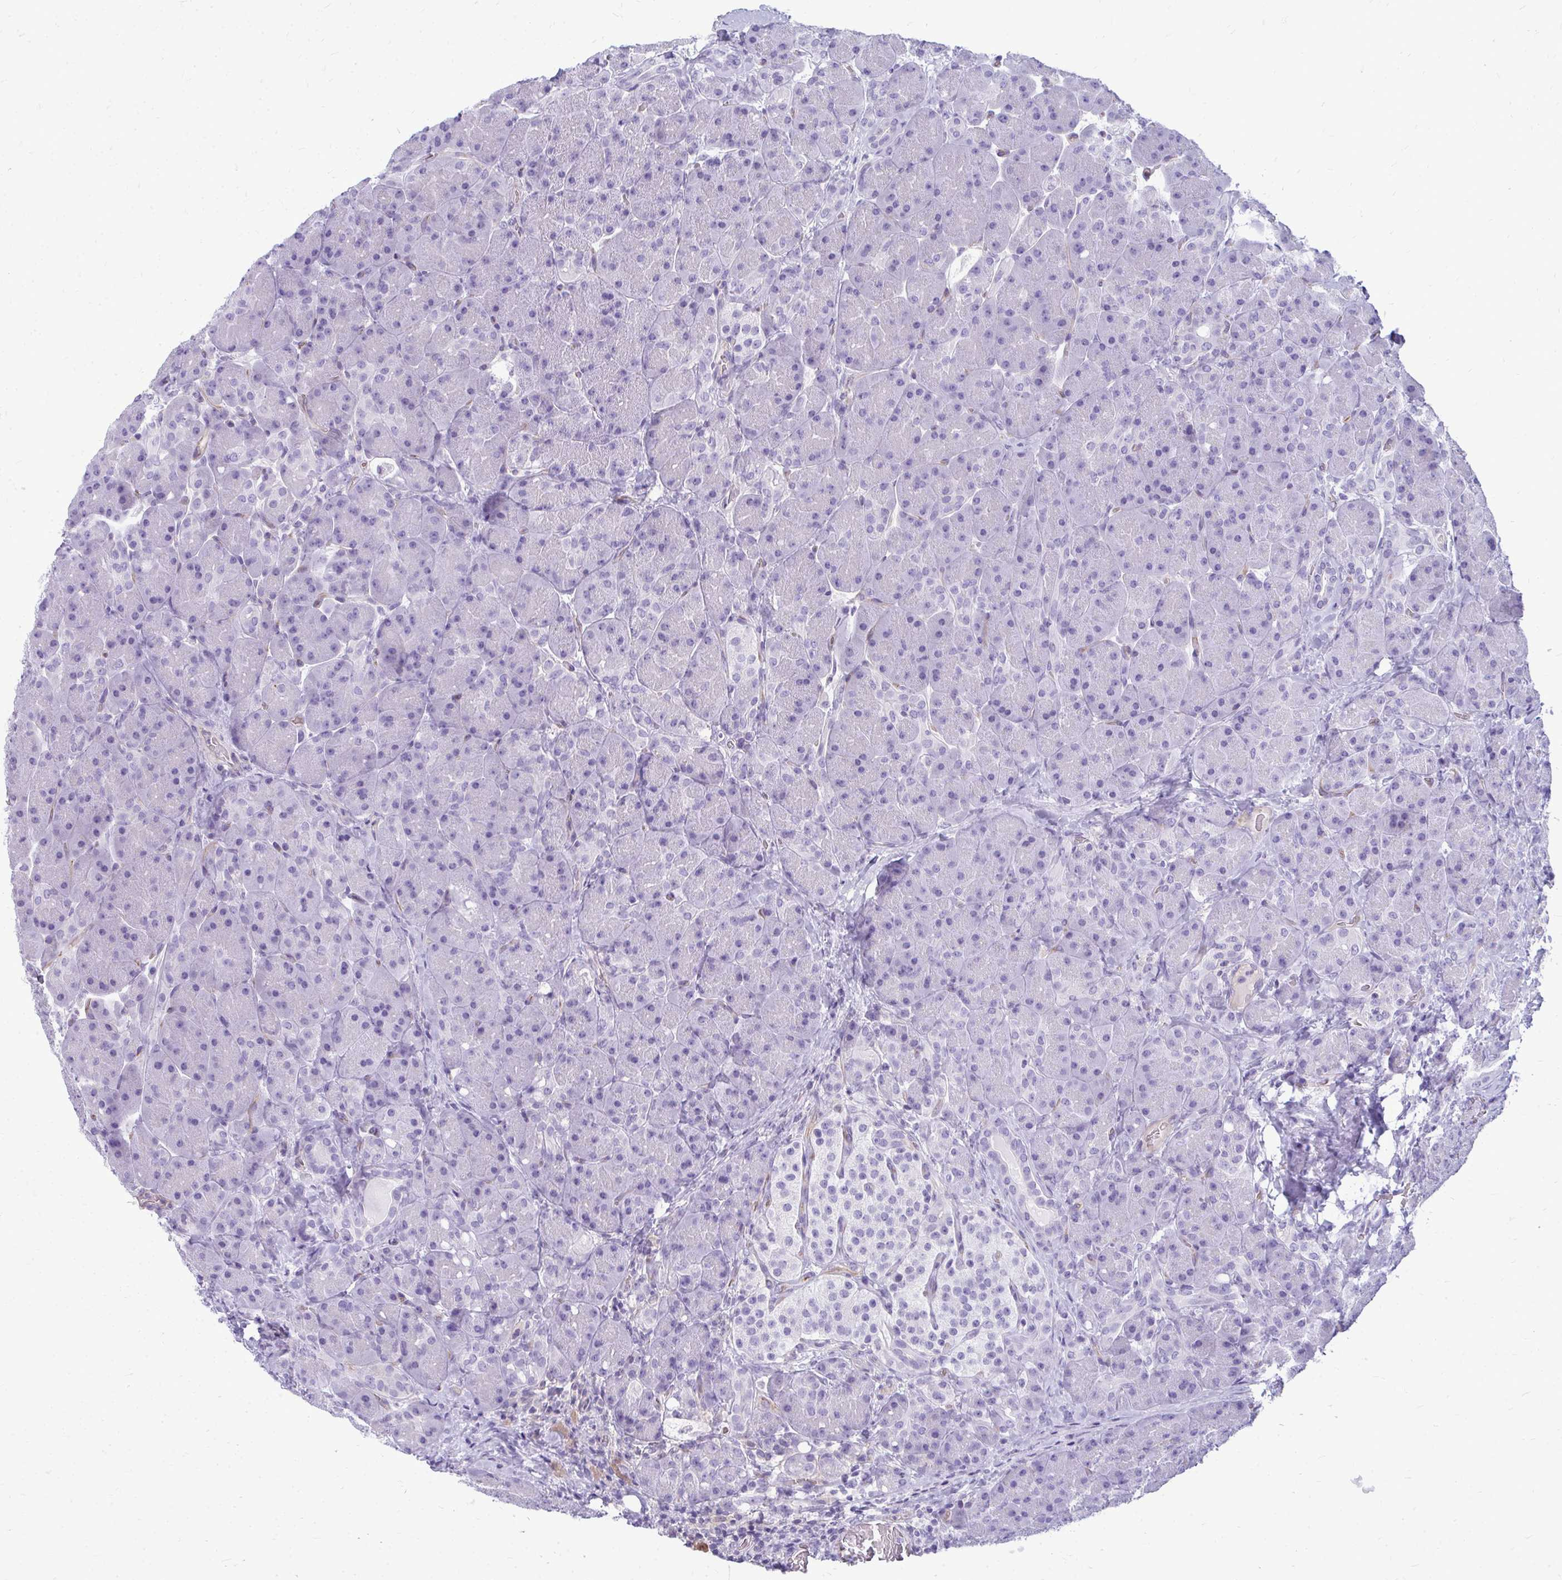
{"staining": {"intensity": "negative", "quantity": "none", "location": "none"}, "tissue": "pancreas", "cell_type": "Exocrine glandular cells", "image_type": "normal", "snomed": [{"axis": "morphology", "description": "Normal tissue, NOS"}, {"axis": "topography", "description": "Pancreas"}], "caption": "Exocrine glandular cells show no significant staining in normal pancreas. (Immunohistochemistry, brightfield microscopy, high magnification).", "gene": "FABP3", "patient": {"sex": "male", "age": 55}}